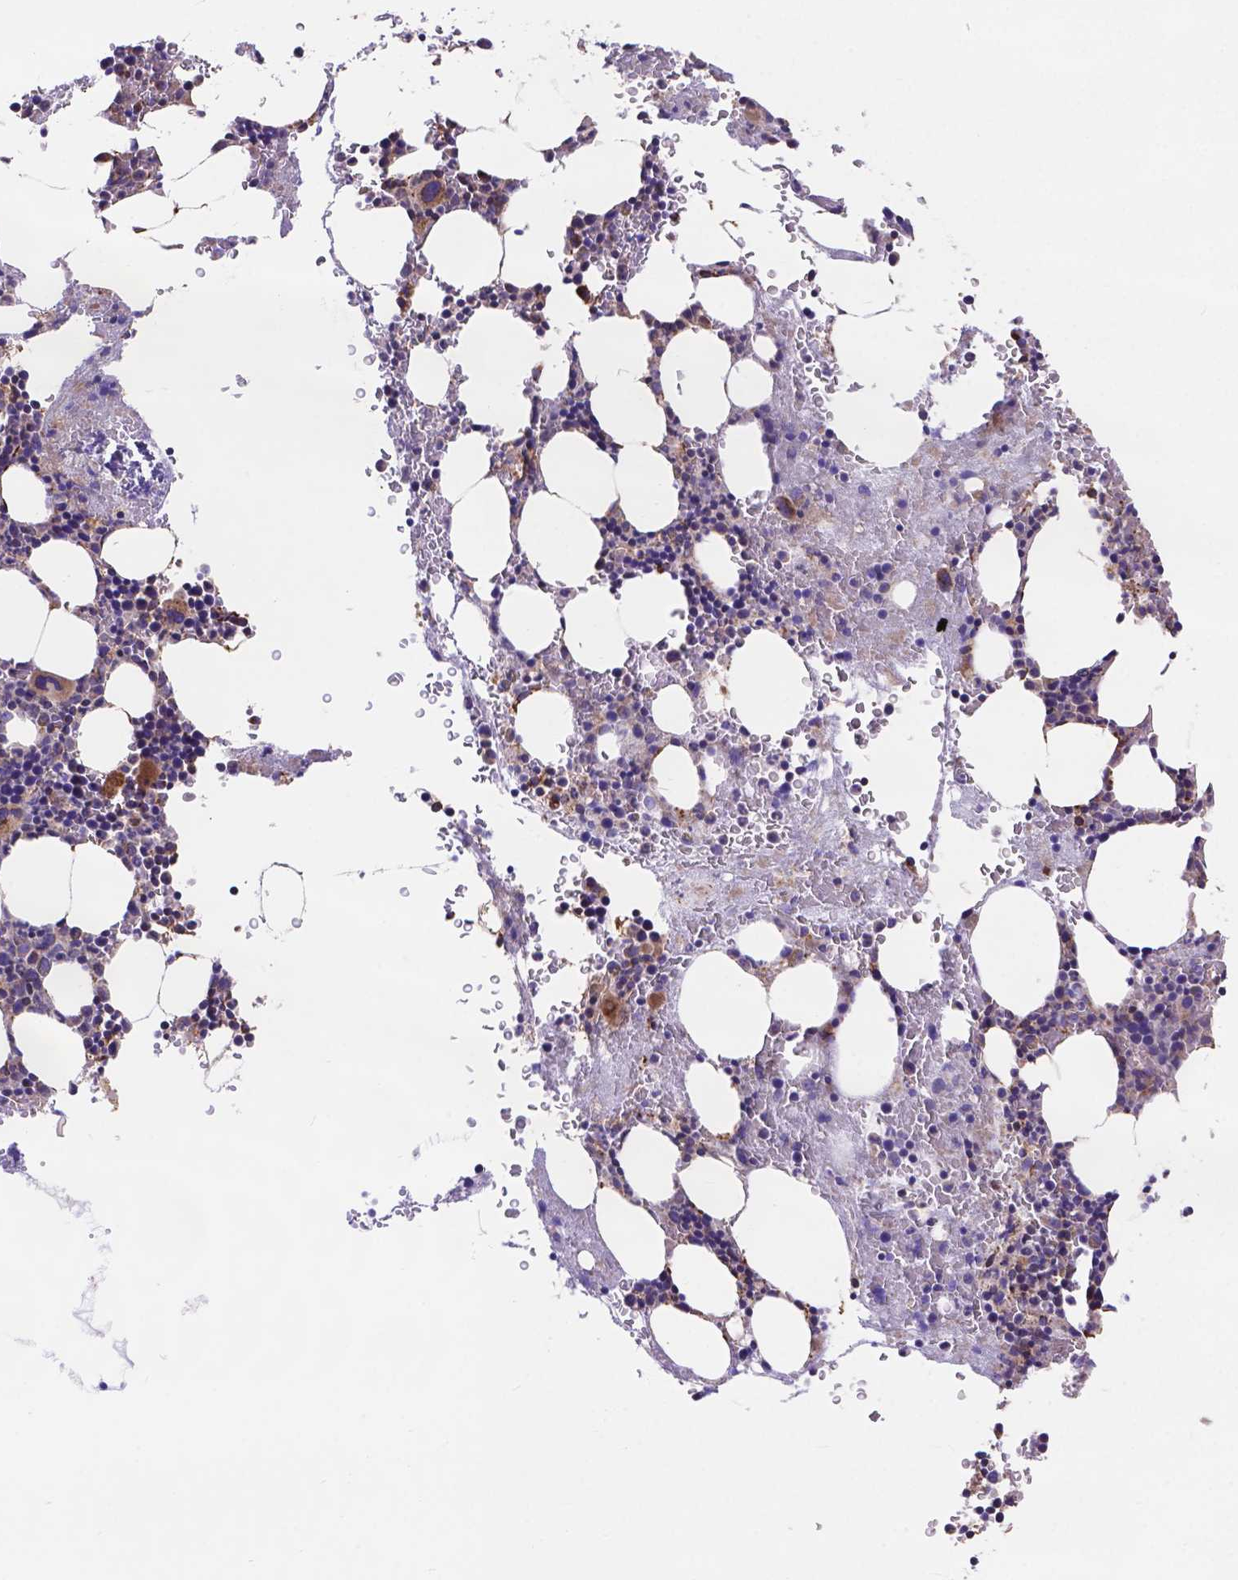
{"staining": {"intensity": "moderate", "quantity": "<25%", "location": "cytoplasmic/membranous"}, "tissue": "bone marrow", "cell_type": "Hematopoietic cells", "image_type": "normal", "snomed": [{"axis": "morphology", "description": "Normal tissue, NOS"}, {"axis": "topography", "description": "Bone marrow"}], "caption": "Bone marrow stained with immunohistochemistry (IHC) shows moderate cytoplasmic/membranous expression in about <25% of hematopoietic cells.", "gene": "AK3", "patient": {"sex": "male", "age": 77}}